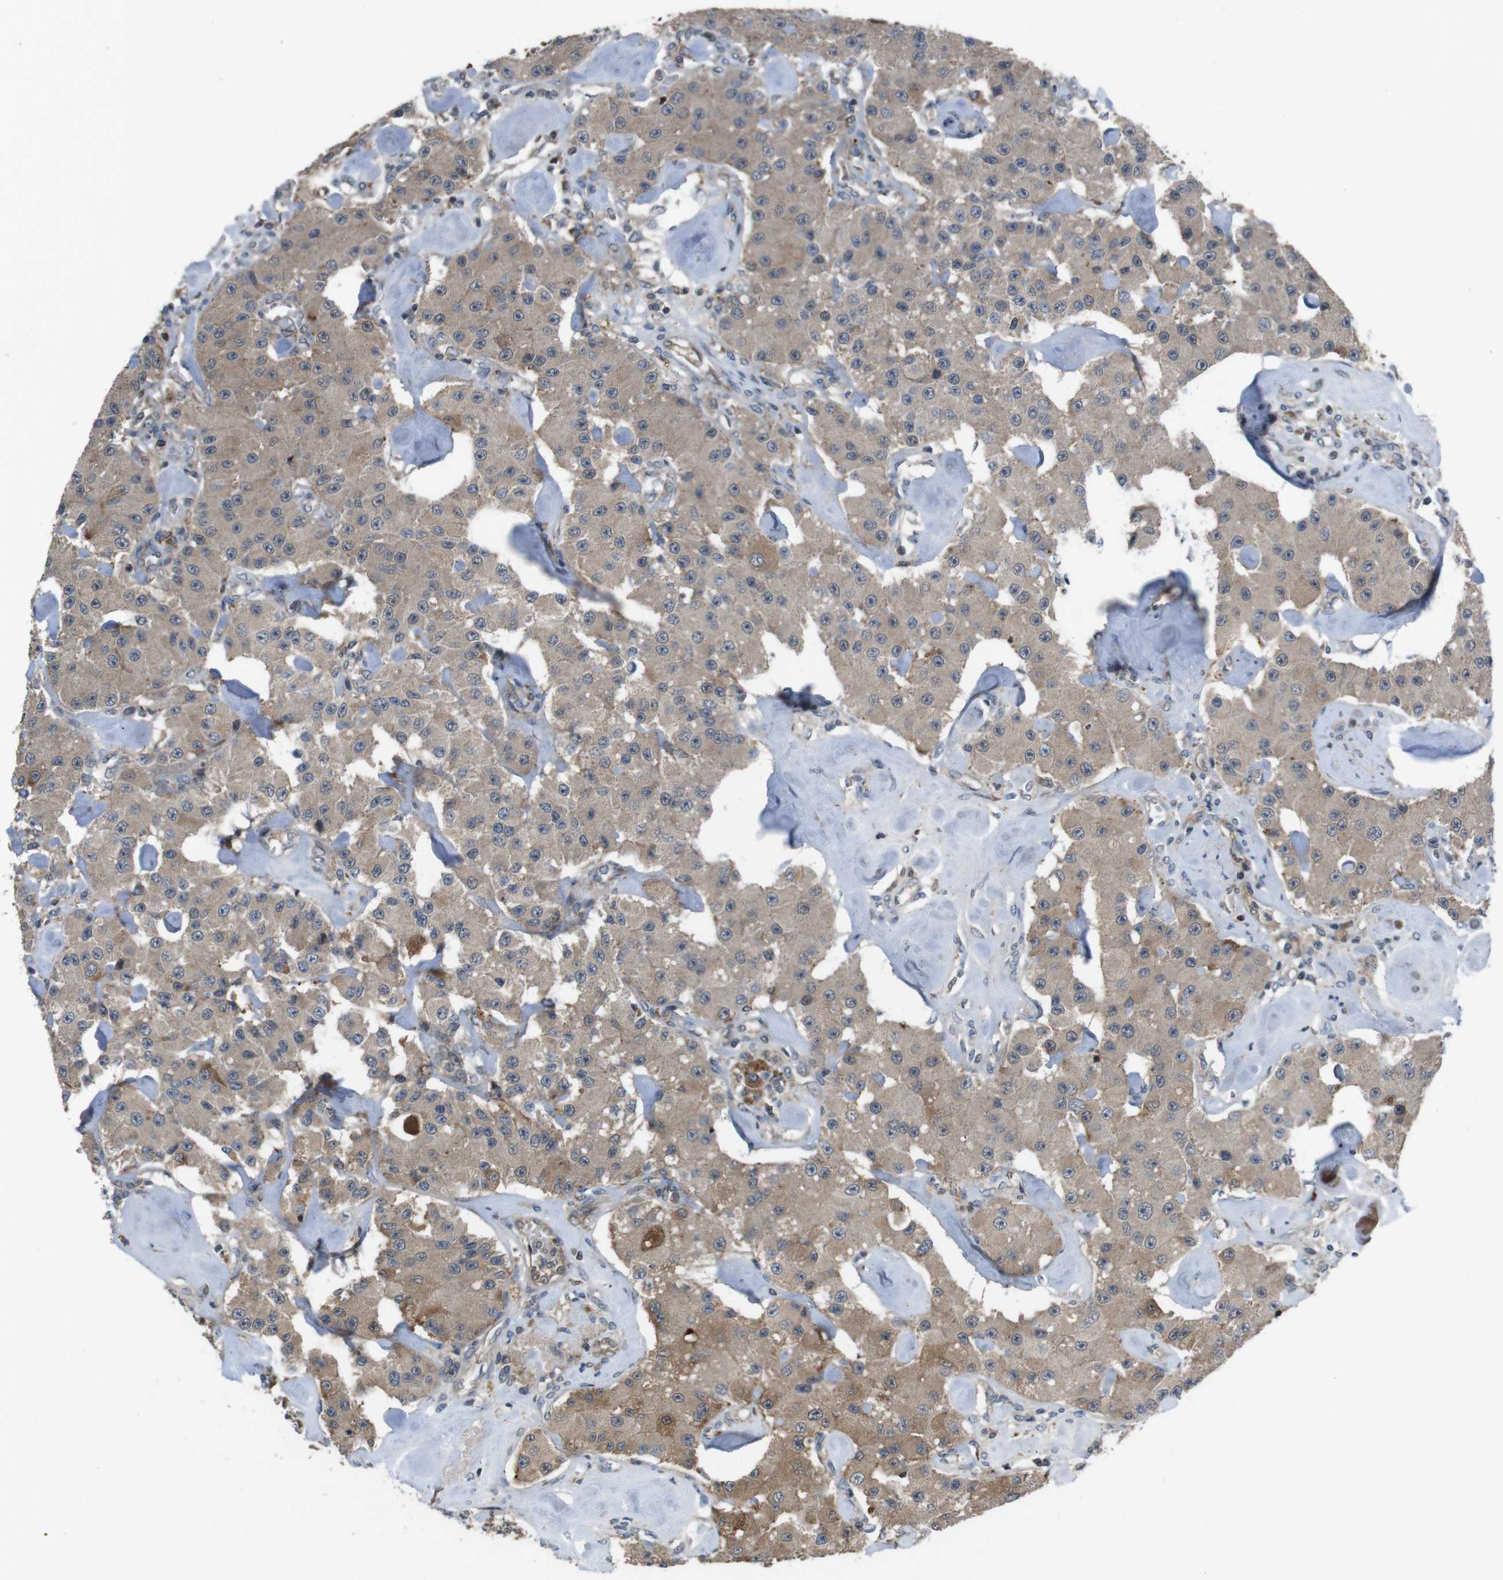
{"staining": {"intensity": "moderate", "quantity": ">75%", "location": "cytoplasmic/membranous"}, "tissue": "carcinoid", "cell_type": "Tumor cells", "image_type": "cancer", "snomed": [{"axis": "morphology", "description": "Carcinoid, malignant, NOS"}, {"axis": "topography", "description": "Pancreas"}], "caption": "Brown immunohistochemical staining in carcinoid (malignant) demonstrates moderate cytoplasmic/membranous staining in about >75% of tumor cells.", "gene": "SLC22A23", "patient": {"sex": "male", "age": 41}}